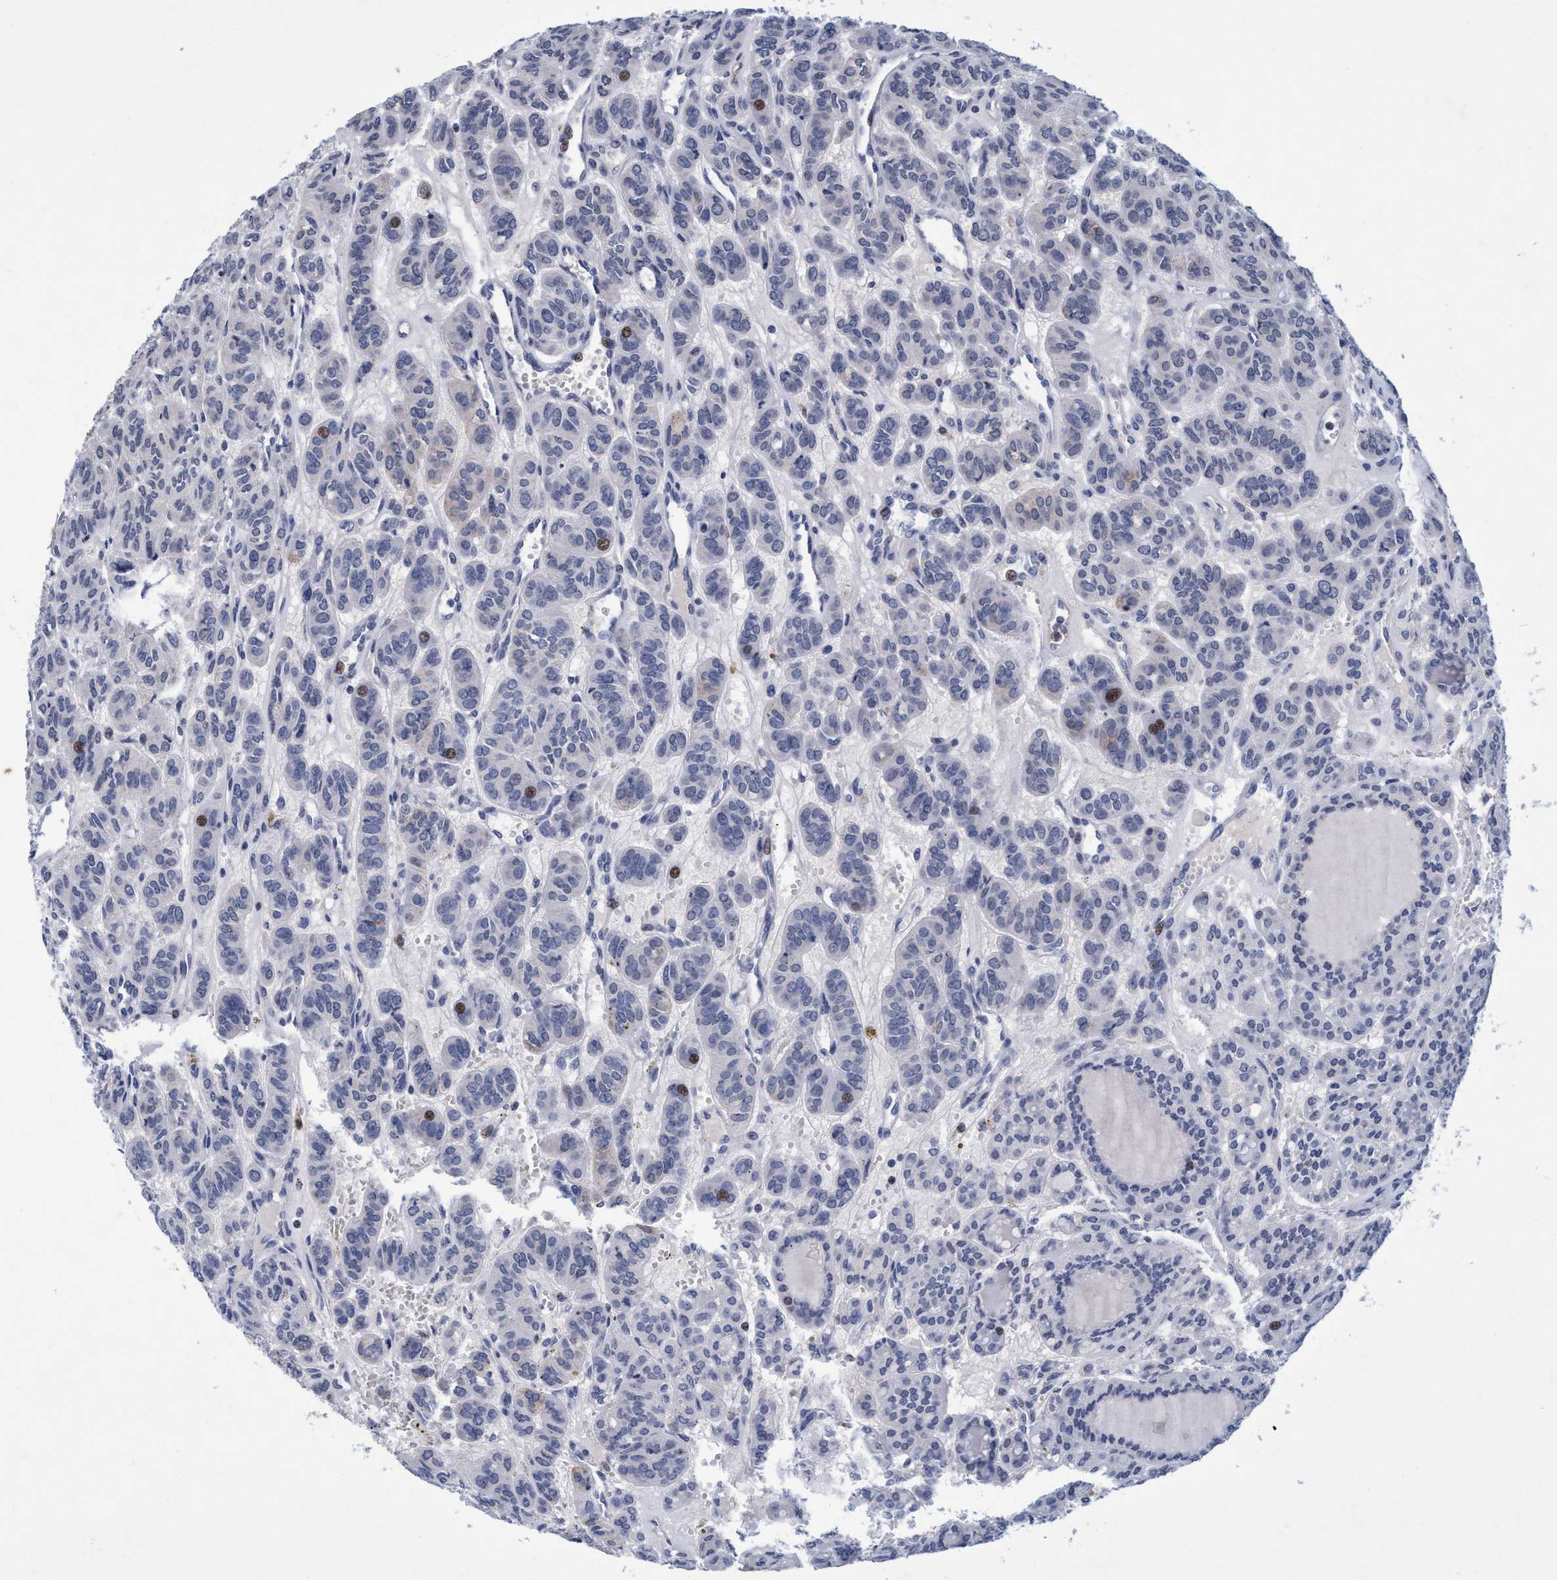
{"staining": {"intensity": "moderate", "quantity": "<25%", "location": "nuclear"}, "tissue": "thyroid cancer", "cell_type": "Tumor cells", "image_type": "cancer", "snomed": [{"axis": "morphology", "description": "Follicular adenoma carcinoma, NOS"}, {"axis": "topography", "description": "Thyroid gland"}], "caption": "Protein staining of follicular adenoma carcinoma (thyroid) tissue exhibits moderate nuclear expression in approximately <25% of tumor cells. (Stains: DAB (3,3'-diaminobenzidine) in brown, nuclei in blue, Microscopy: brightfield microscopy at high magnification).", "gene": "GRB14", "patient": {"sex": "female", "age": 71}}